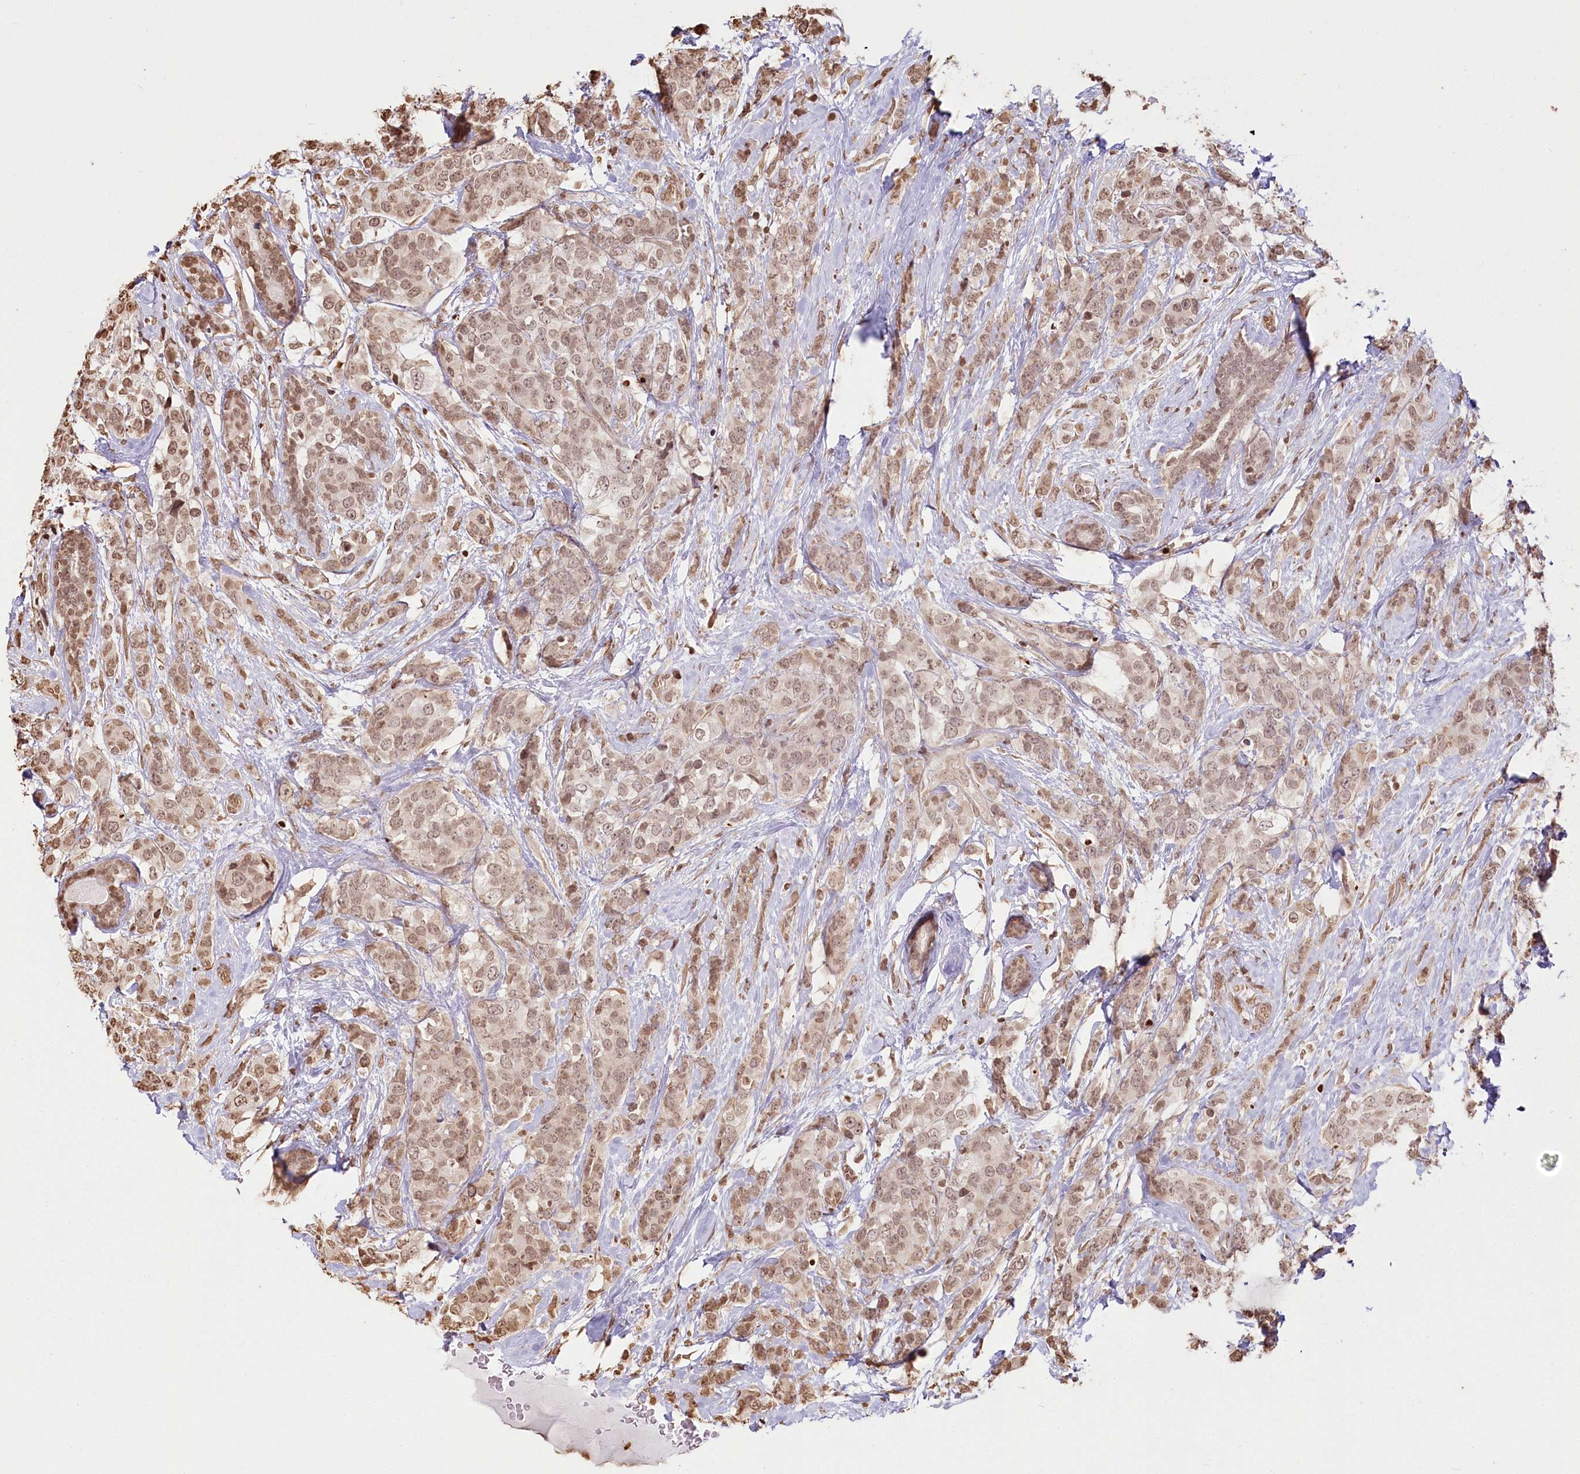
{"staining": {"intensity": "moderate", "quantity": ">75%", "location": "nuclear"}, "tissue": "breast cancer", "cell_type": "Tumor cells", "image_type": "cancer", "snomed": [{"axis": "morphology", "description": "Lobular carcinoma"}, {"axis": "topography", "description": "Breast"}], "caption": "Human breast cancer stained with a protein marker demonstrates moderate staining in tumor cells.", "gene": "FAM13A", "patient": {"sex": "female", "age": 59}}